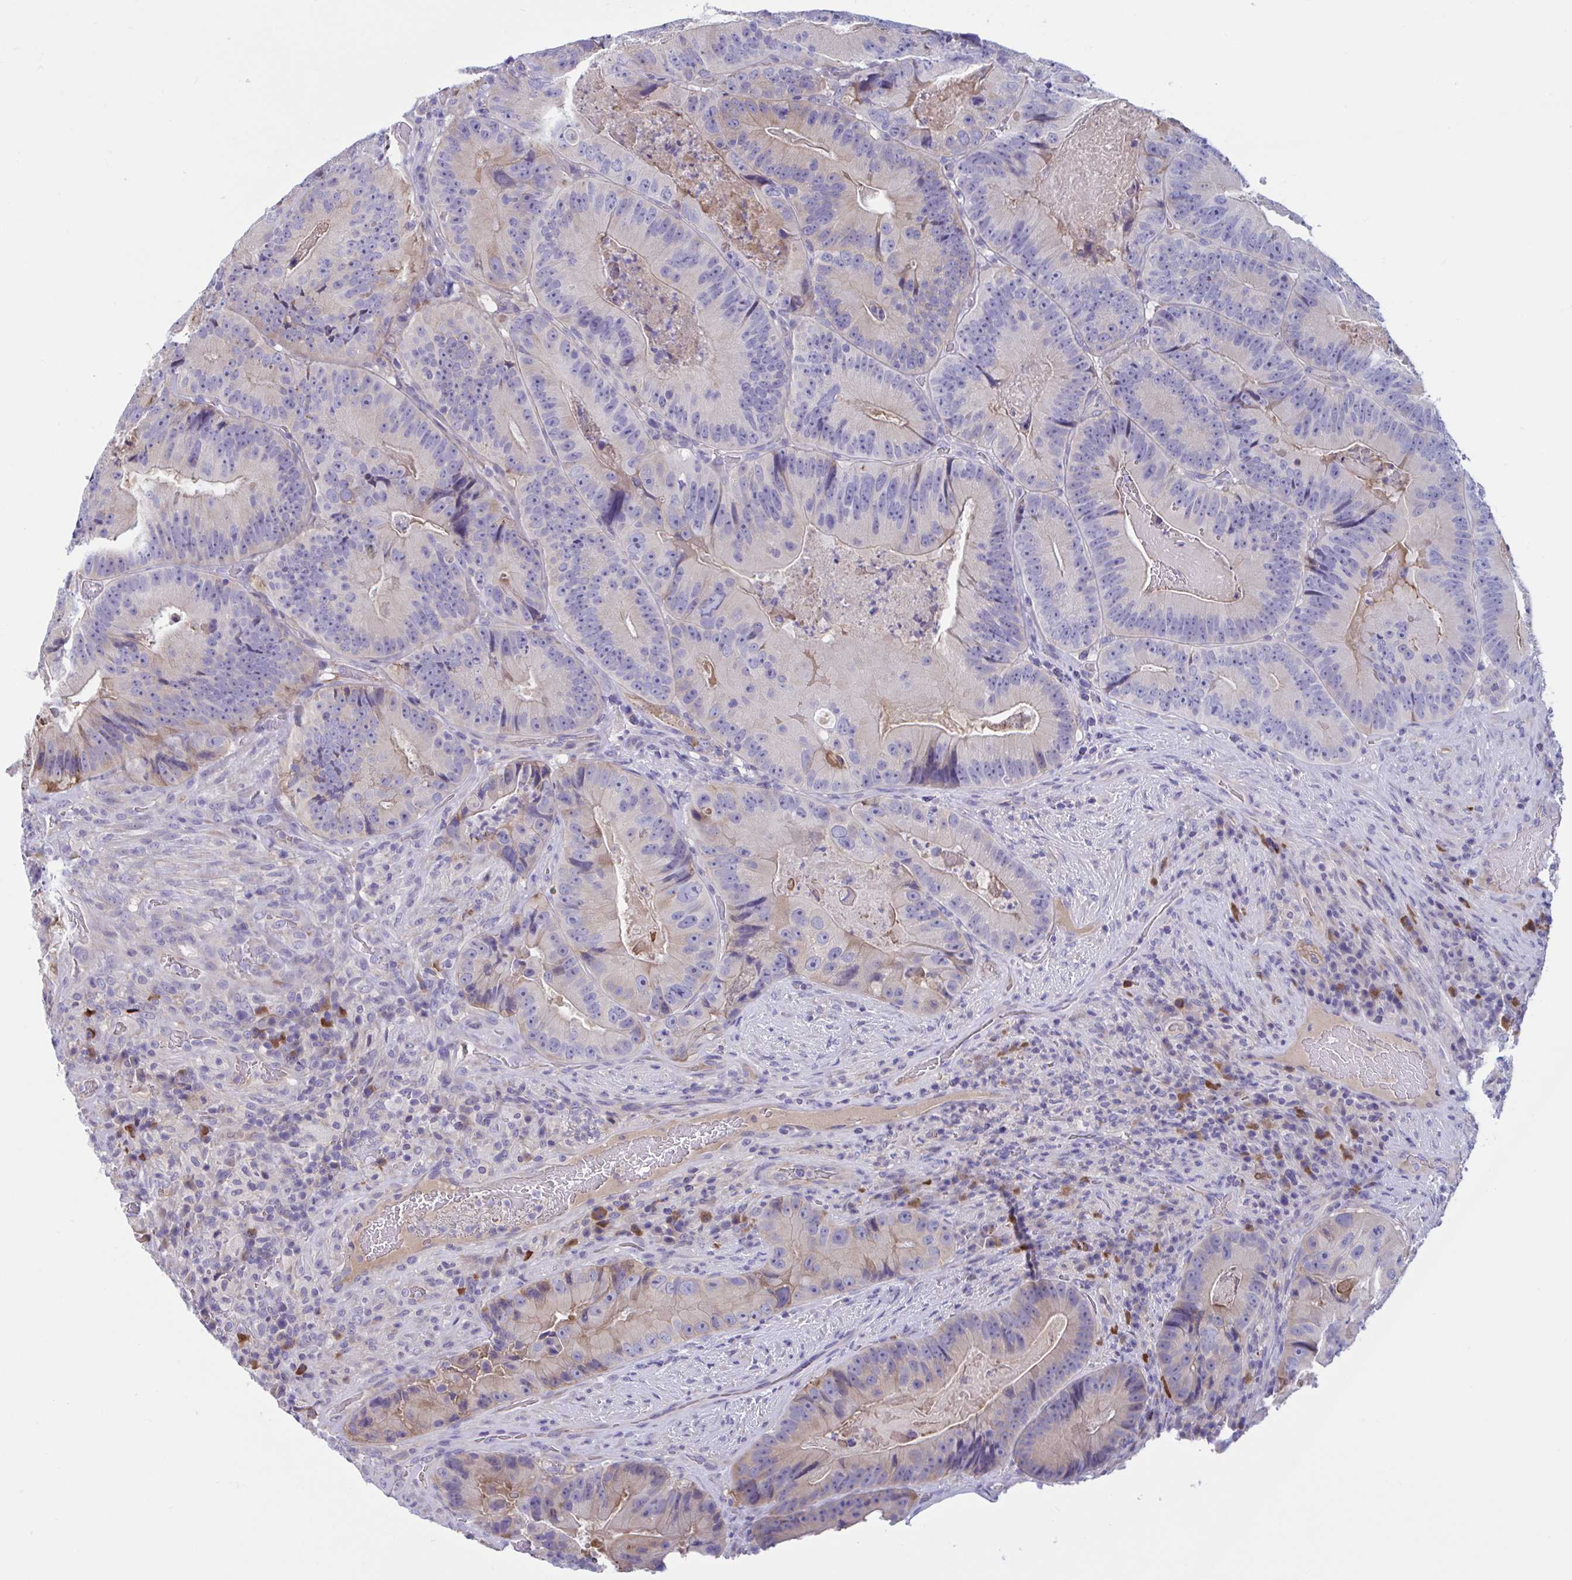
{"staining": {"intensity": "weak", "quantity": "<25%", "location": "cytoplasmic/membranous"}, "tissue": "colorectal cancer", "cell_type": "Tumor cells", "image_type": "cancer", "snomed": [{"axis": "morphology", "description": "Adenocarcinoma, NOS"}, {"axis": "topography", "description": "Colon"}], "caption": "Tumor cells show no significant protein staining in adenocarcinoma (colorectal).", "gene": "MS4A14", "patient": {"sex": "female", "age": 86}}